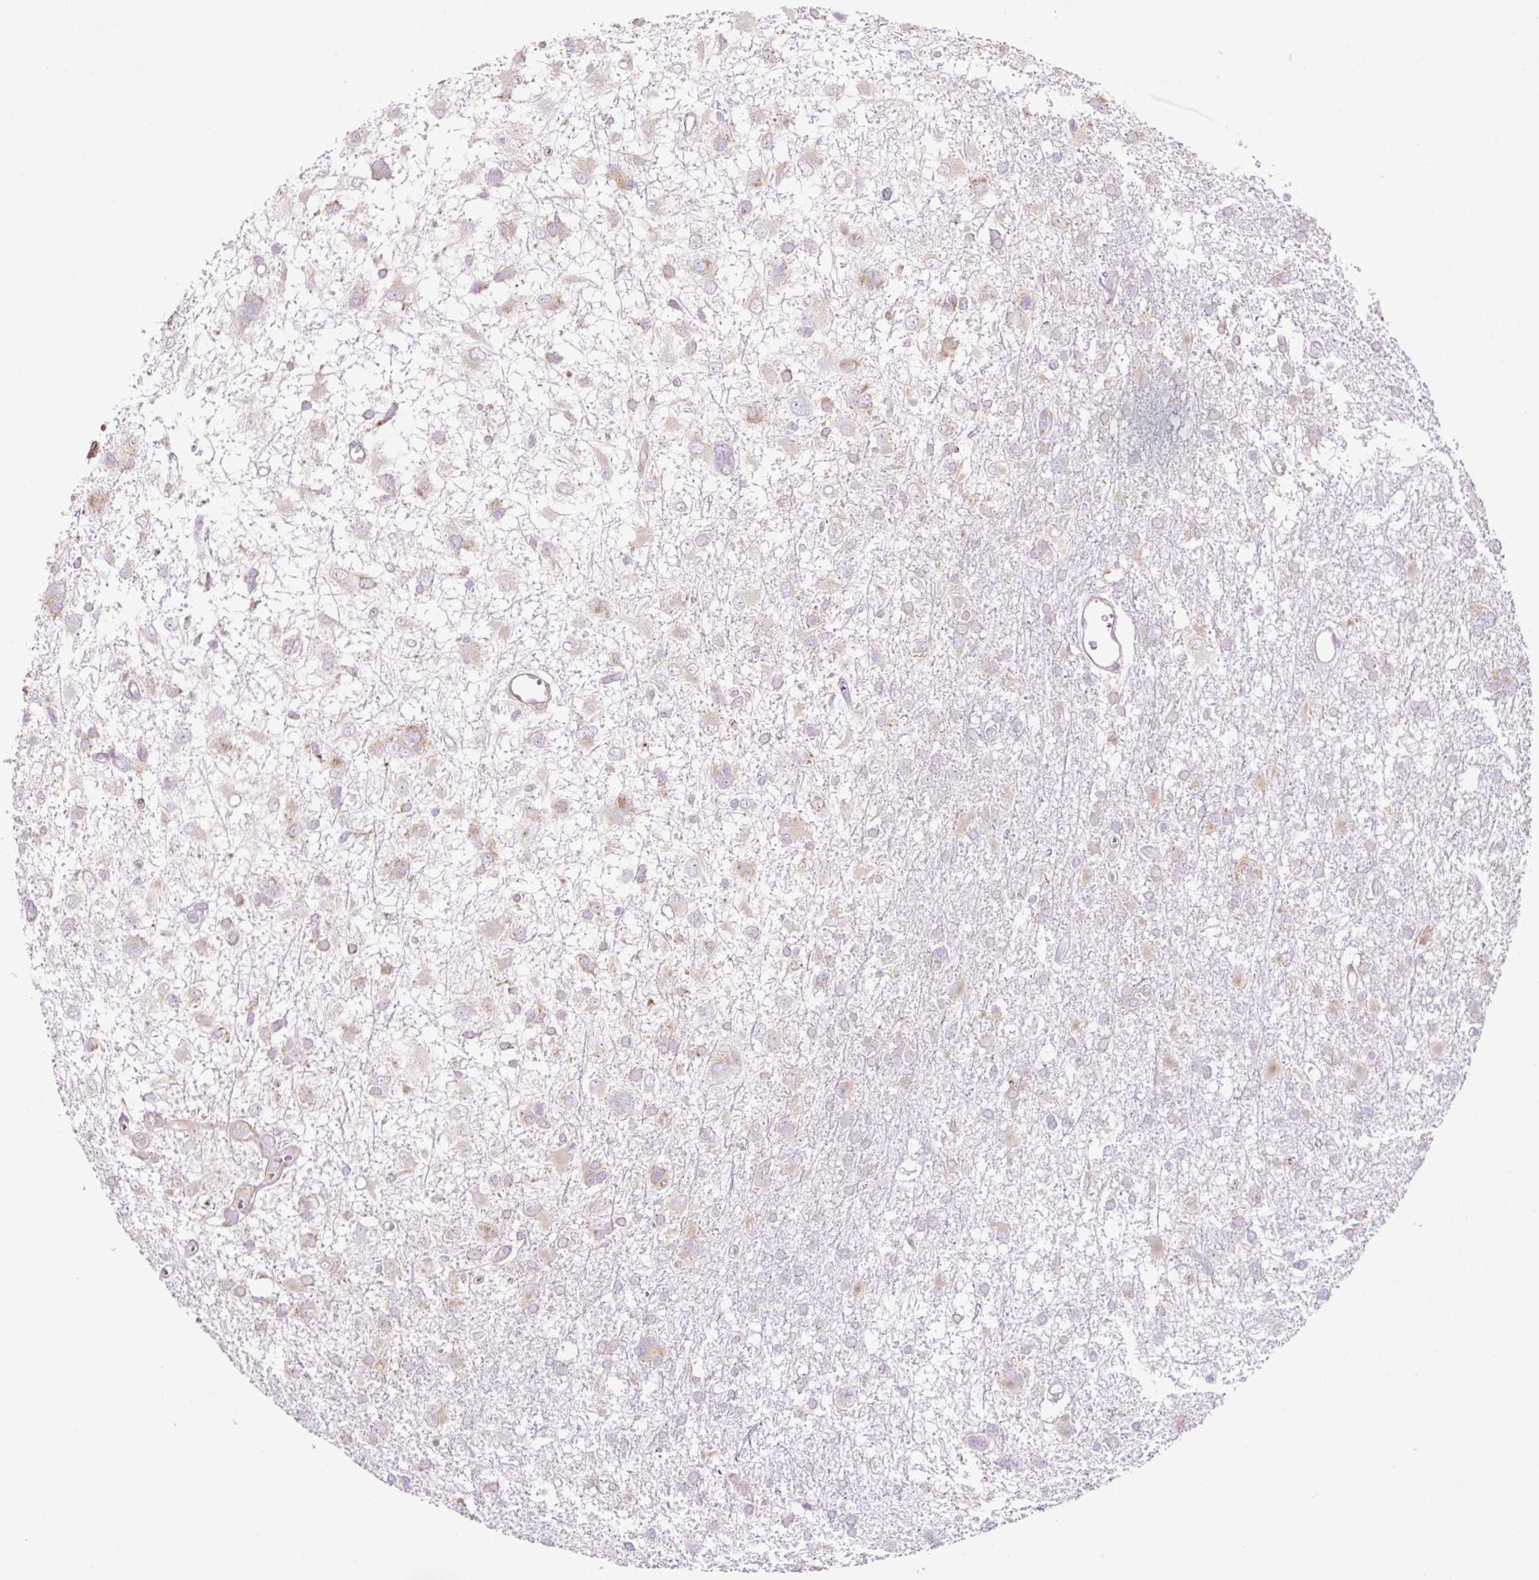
{"staining": {"intensity": "moderate", "quantity": "<25%", "location": "cytoplasmic/membranous"}, "tissue": "glioma", "cell_type": "Tumor cells", "image_type": "cancer", "snomed": [{"axis": "morphology", "description": "Glioma, malignant, High grade"}, {"axis": "topography", "description": "Brain"}], "caption": "This is a histology image of IHC staining of glioma, which shows moderate staining in the cytoplasmic/membranous of tumor cells.", "gene": "RPS23", "patient": {"sex": "male", "age": 61}}